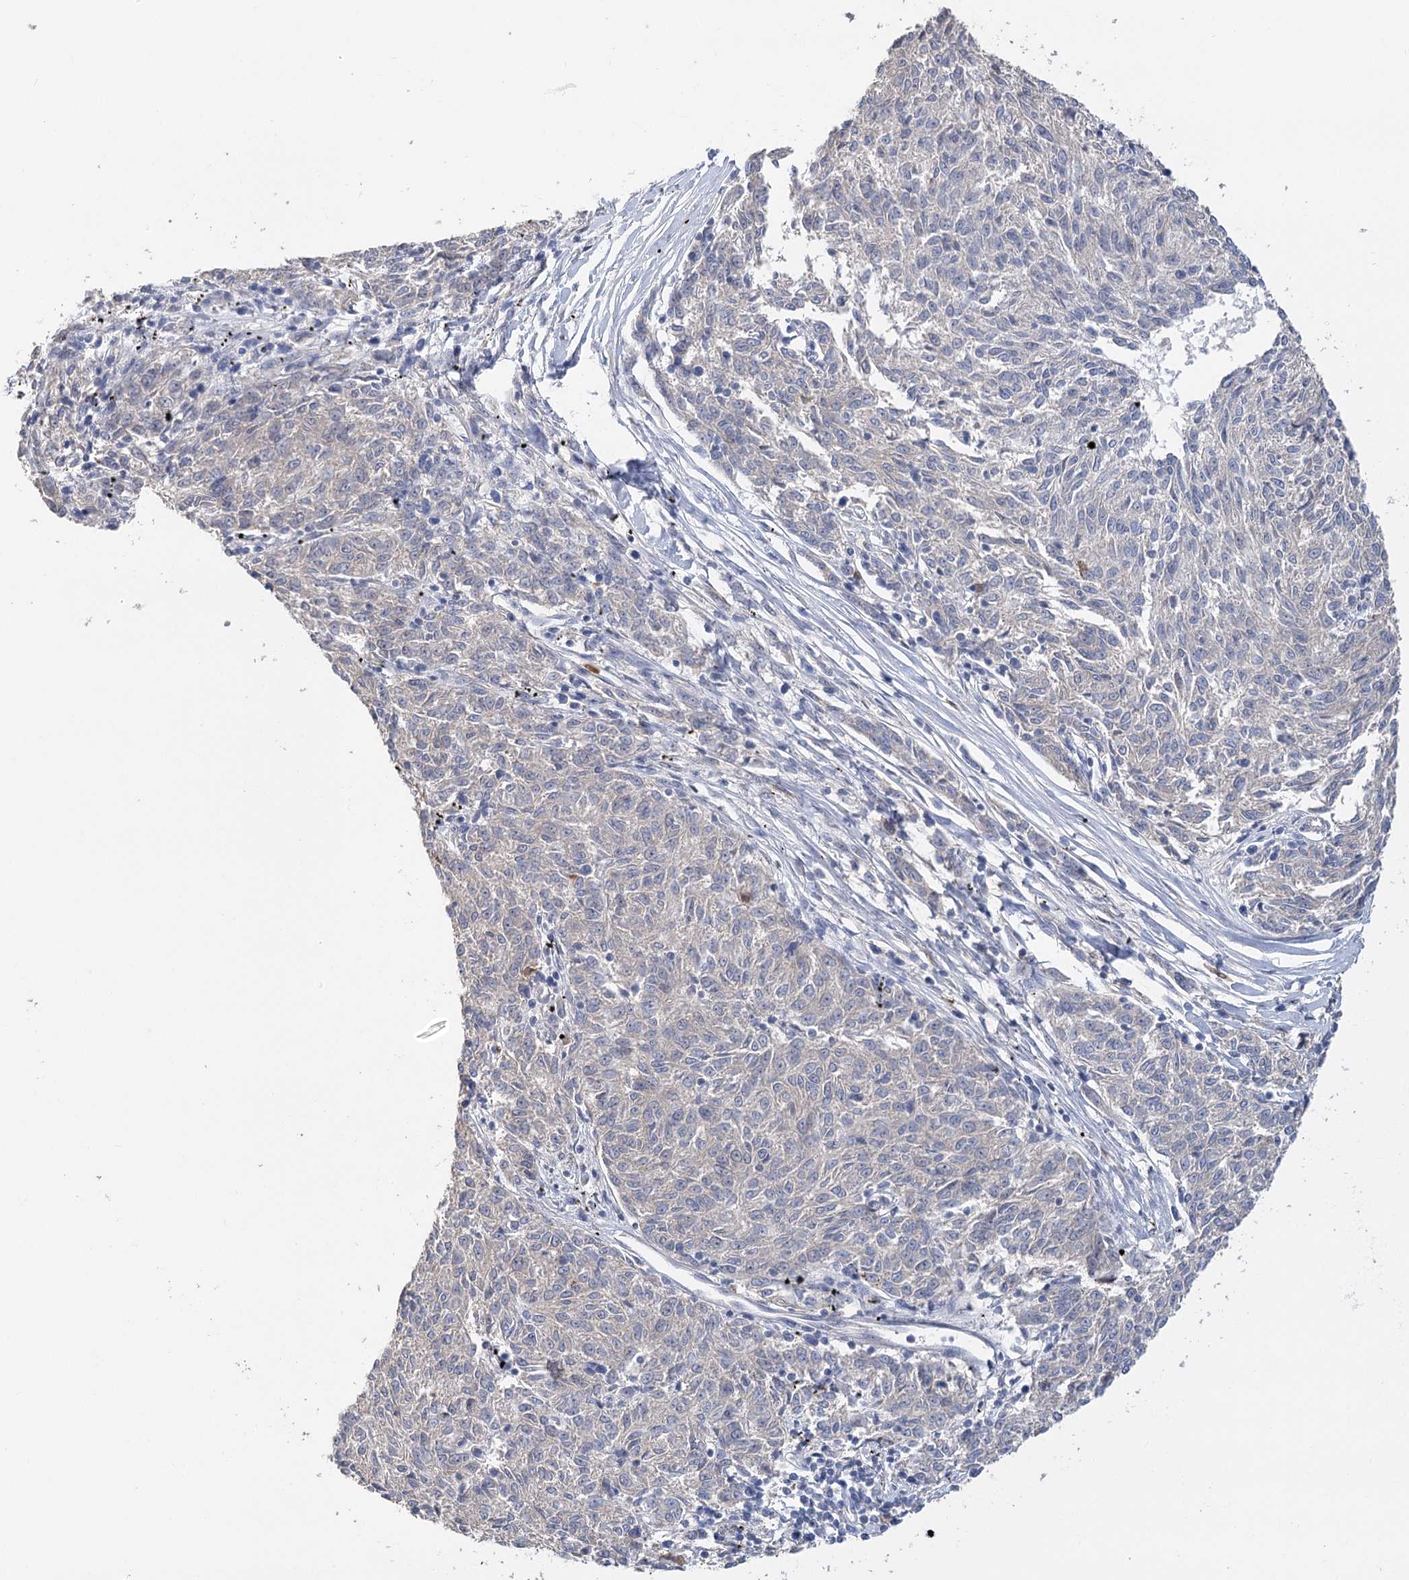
{"staining": {"intensity": "negative", "quantity": "none", "location": "none"}, "tissue": "melanoma", "cell_type": "Tumor cells", "image_type": "cancer", "snomed": [{"axis": "morphology", "description": "Malignant melanoma, NOS"}, {"axis": "topography", "description": "Skin"}], "caption": "IHC of melanoma exhibits no positivity in tumor cells.", "gene": "EPB41L5", "patient": {"sex": "female", "age": 72}}